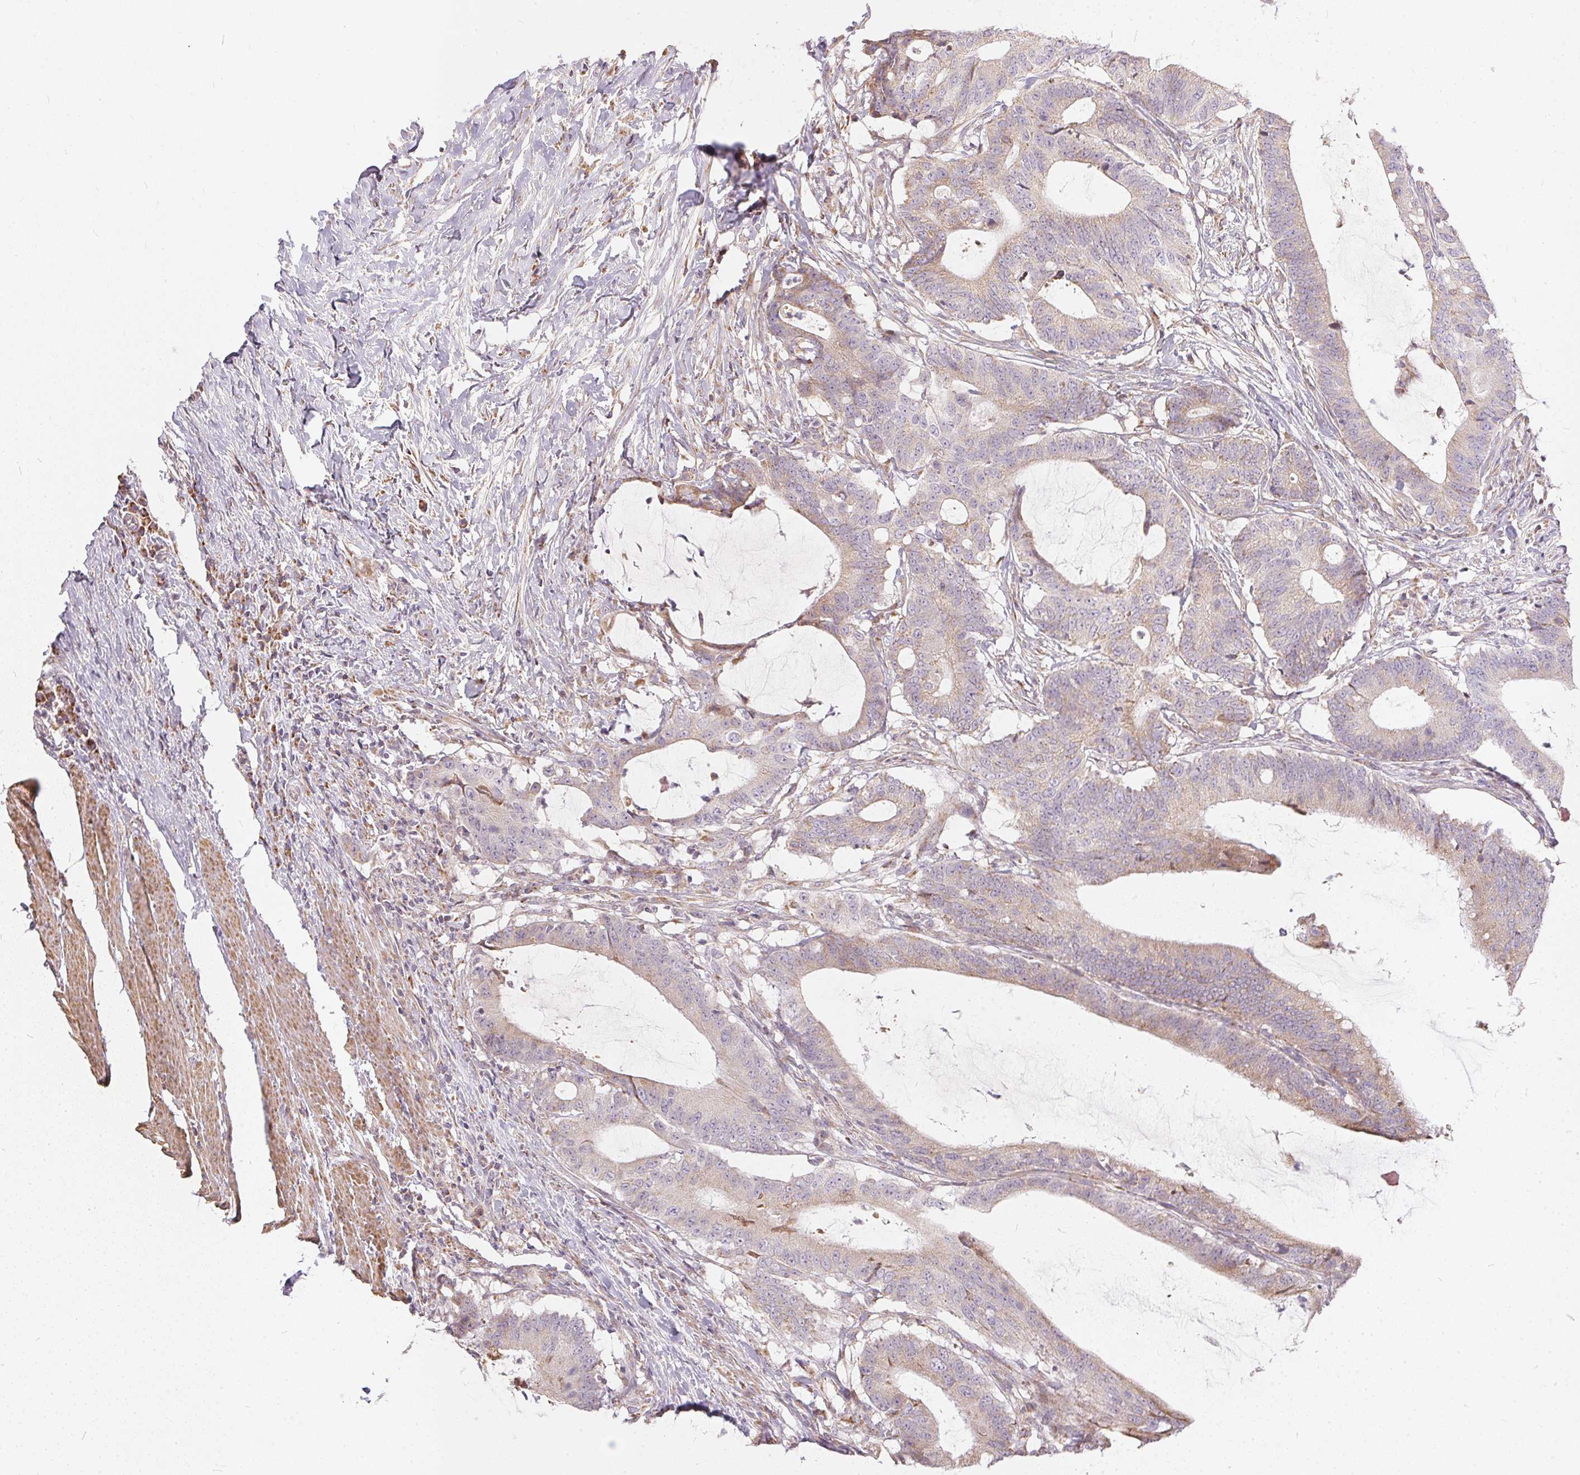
{"staining": {"intensity": "weak", "quantity": ">75%", "location": "cytoplasmic/membranous"}, "tissue": "colorectal cancer", "cell_type": "Tumor cells", "image_type": "cancer", "snomed": [{"axis": "morphology", "description": "Adenocarcinoma, NOS"}, {"axis": "topography", "description": "Colon"}], "caption": "Protein staining by immunohistochemistry (IHC) reveals weak cytoplasmic/membranous expression in about >75% of tumor cells in colorectal adenocarcinoma.", "gene": "VWA5B2", "patient": {"sex": "female", "age": 43}}